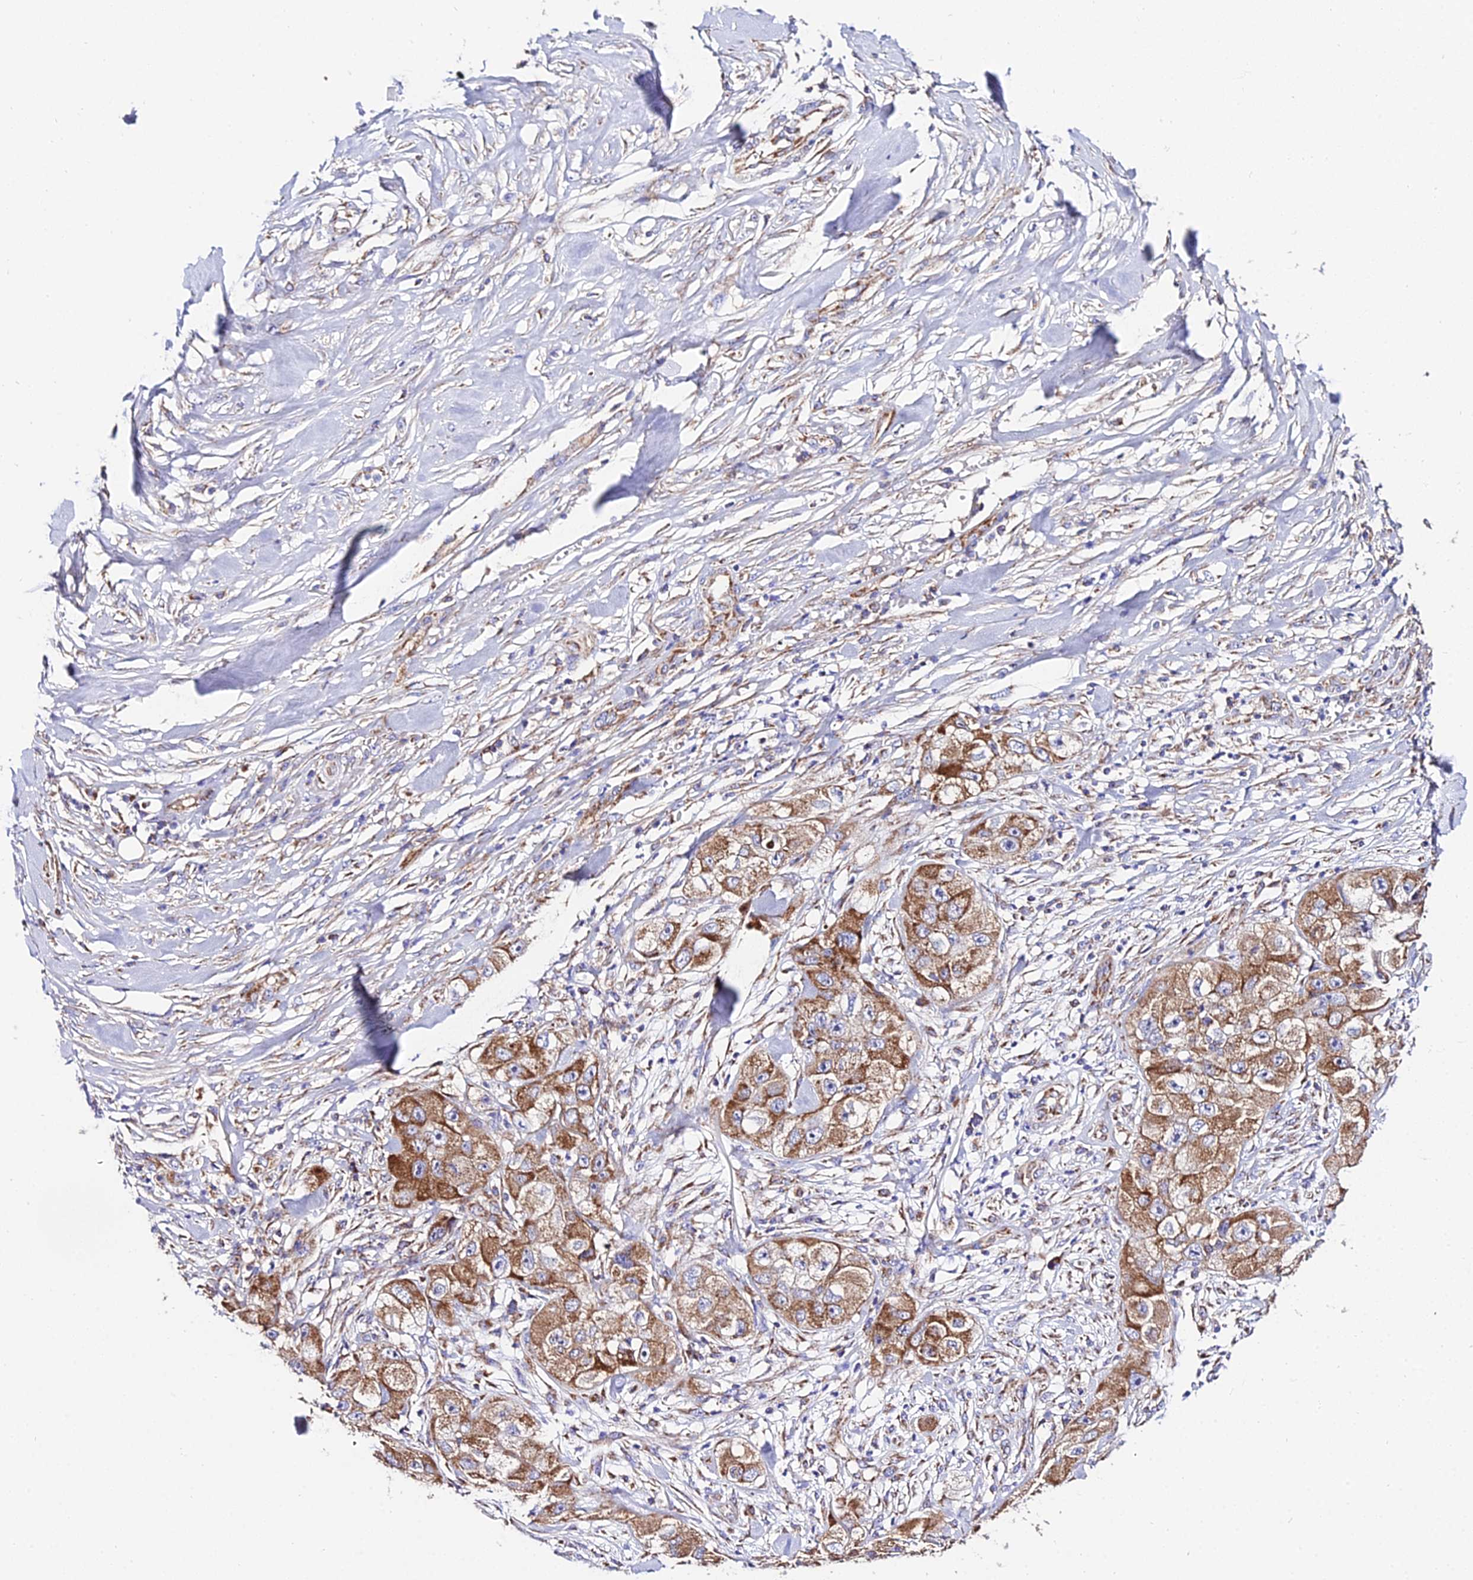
{"staining": {"intensity": "moderate", "quantity": ">75%", "location": "cytoplasmic/membranous"}, "tissue": "skin cancer", "cell_type": "Tumor cells", "image_type": "cancer", "snomed": [{"axis": "morphology", "description": "Squamous cell carcinoma, NOS"}, {"axis": "topography", "description": "Skin"}, {"axis": "topography", "description": "Subcutis"}], "caption": "Protein staining of skin squamous cell carcinoma tissue reveals moderate cytoplasmic/membranous expression in about >75% of tumor cells.", "gene": "OCIAD1", "patient": {"sex": "male", "age": 73}}